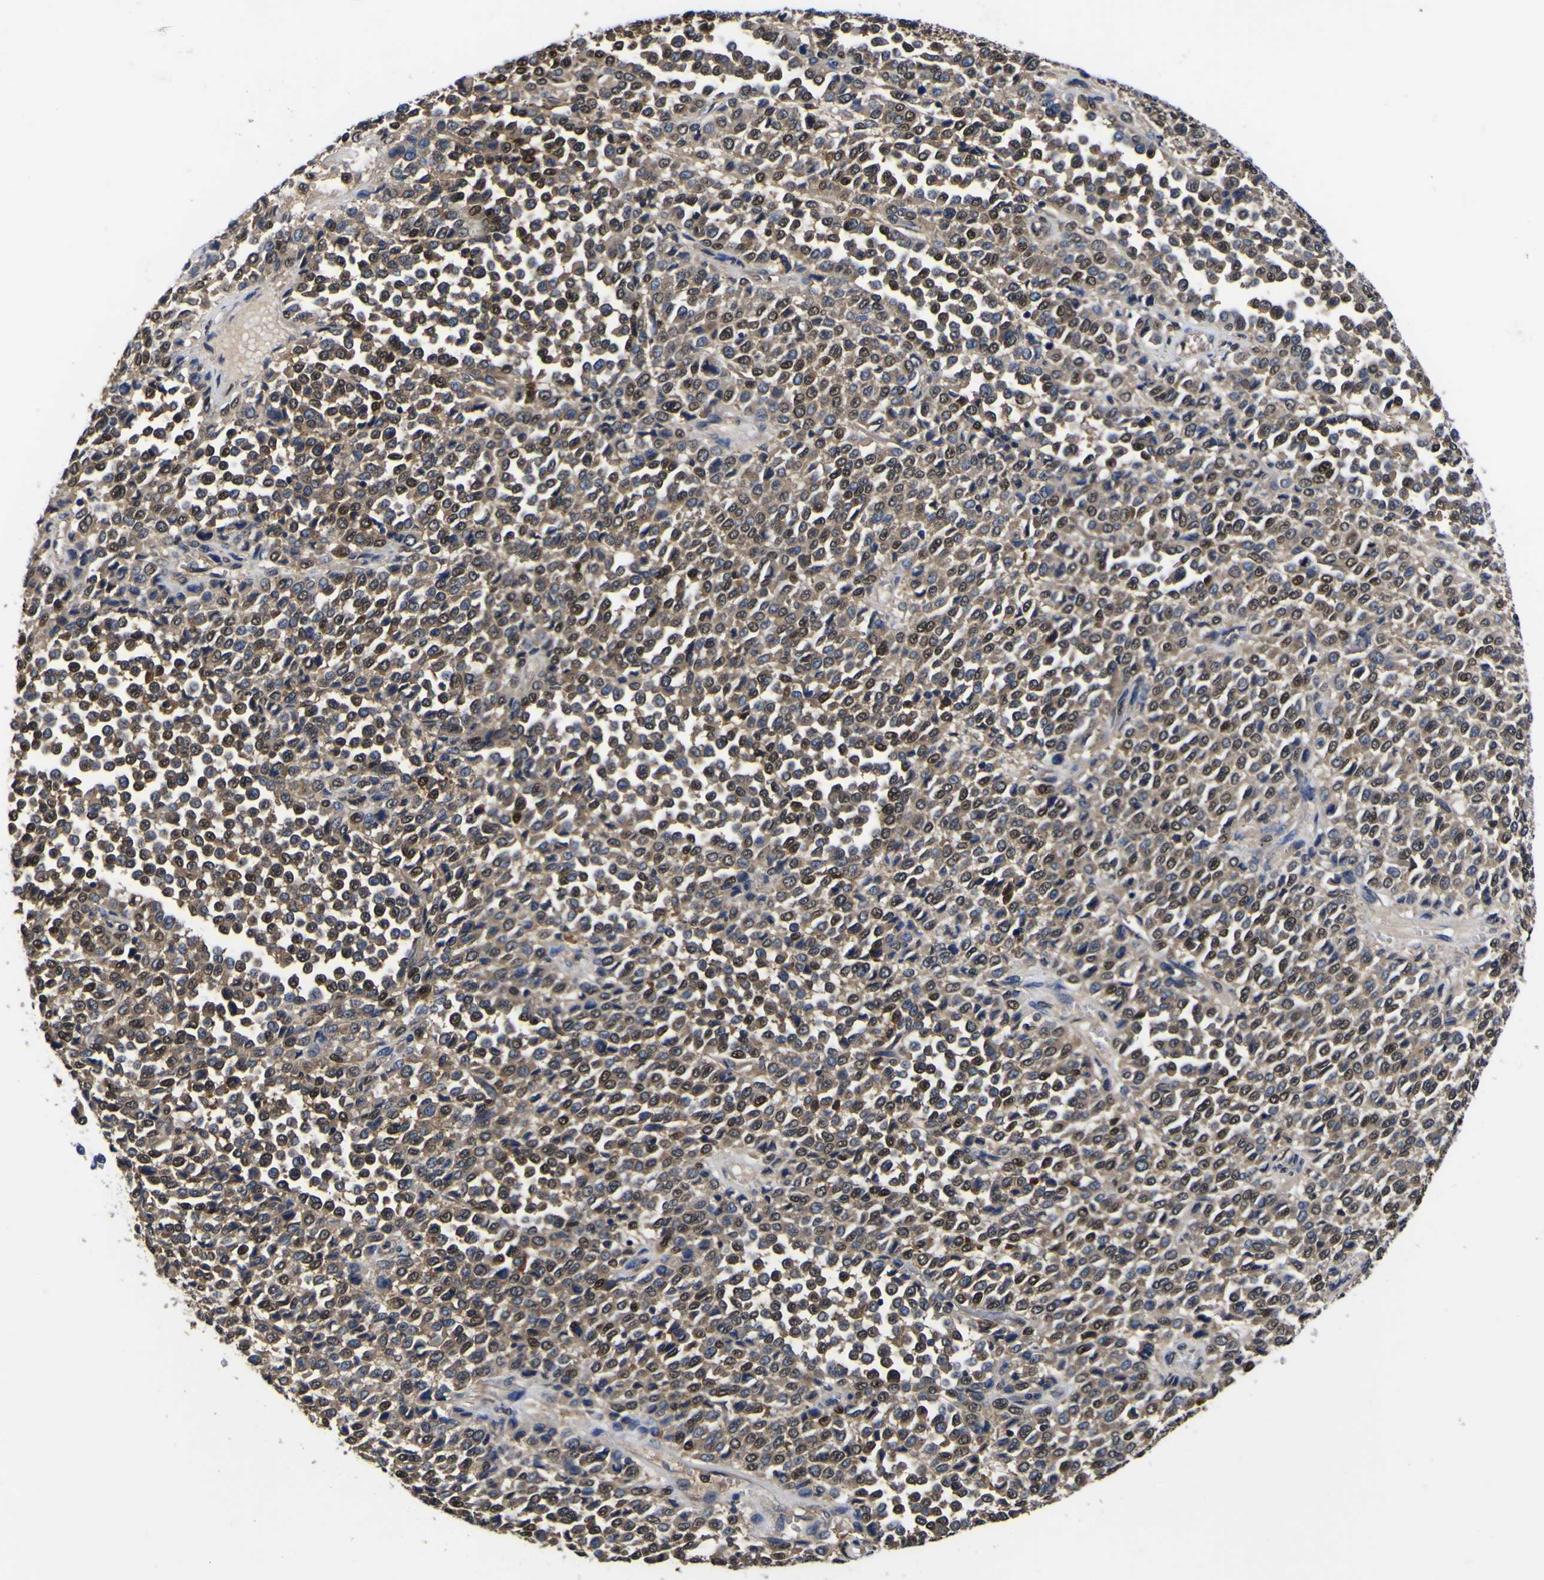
{"staining": {"intensity": "moderate", "quantity": ">75%", "location": "cytoplasmic/membranous,nuclear"}, "tissue": "melanoma", "cell_type": "Tumor cells", "image_type": "cancer", "snomed": [{"axis": "morphology", "description": "Malignant melanoma, Metastatic site"}, {"axis": "topography", "description": "Pancreas"}], "caption": "The micrograph exhibits a brown stain indicating the presence of a protein in the cytoplasmic/membranous and nuclear of tumor cells in melanoma.", "gene": "FAM110B", "patient": {"sex": "female", "age": 30}}